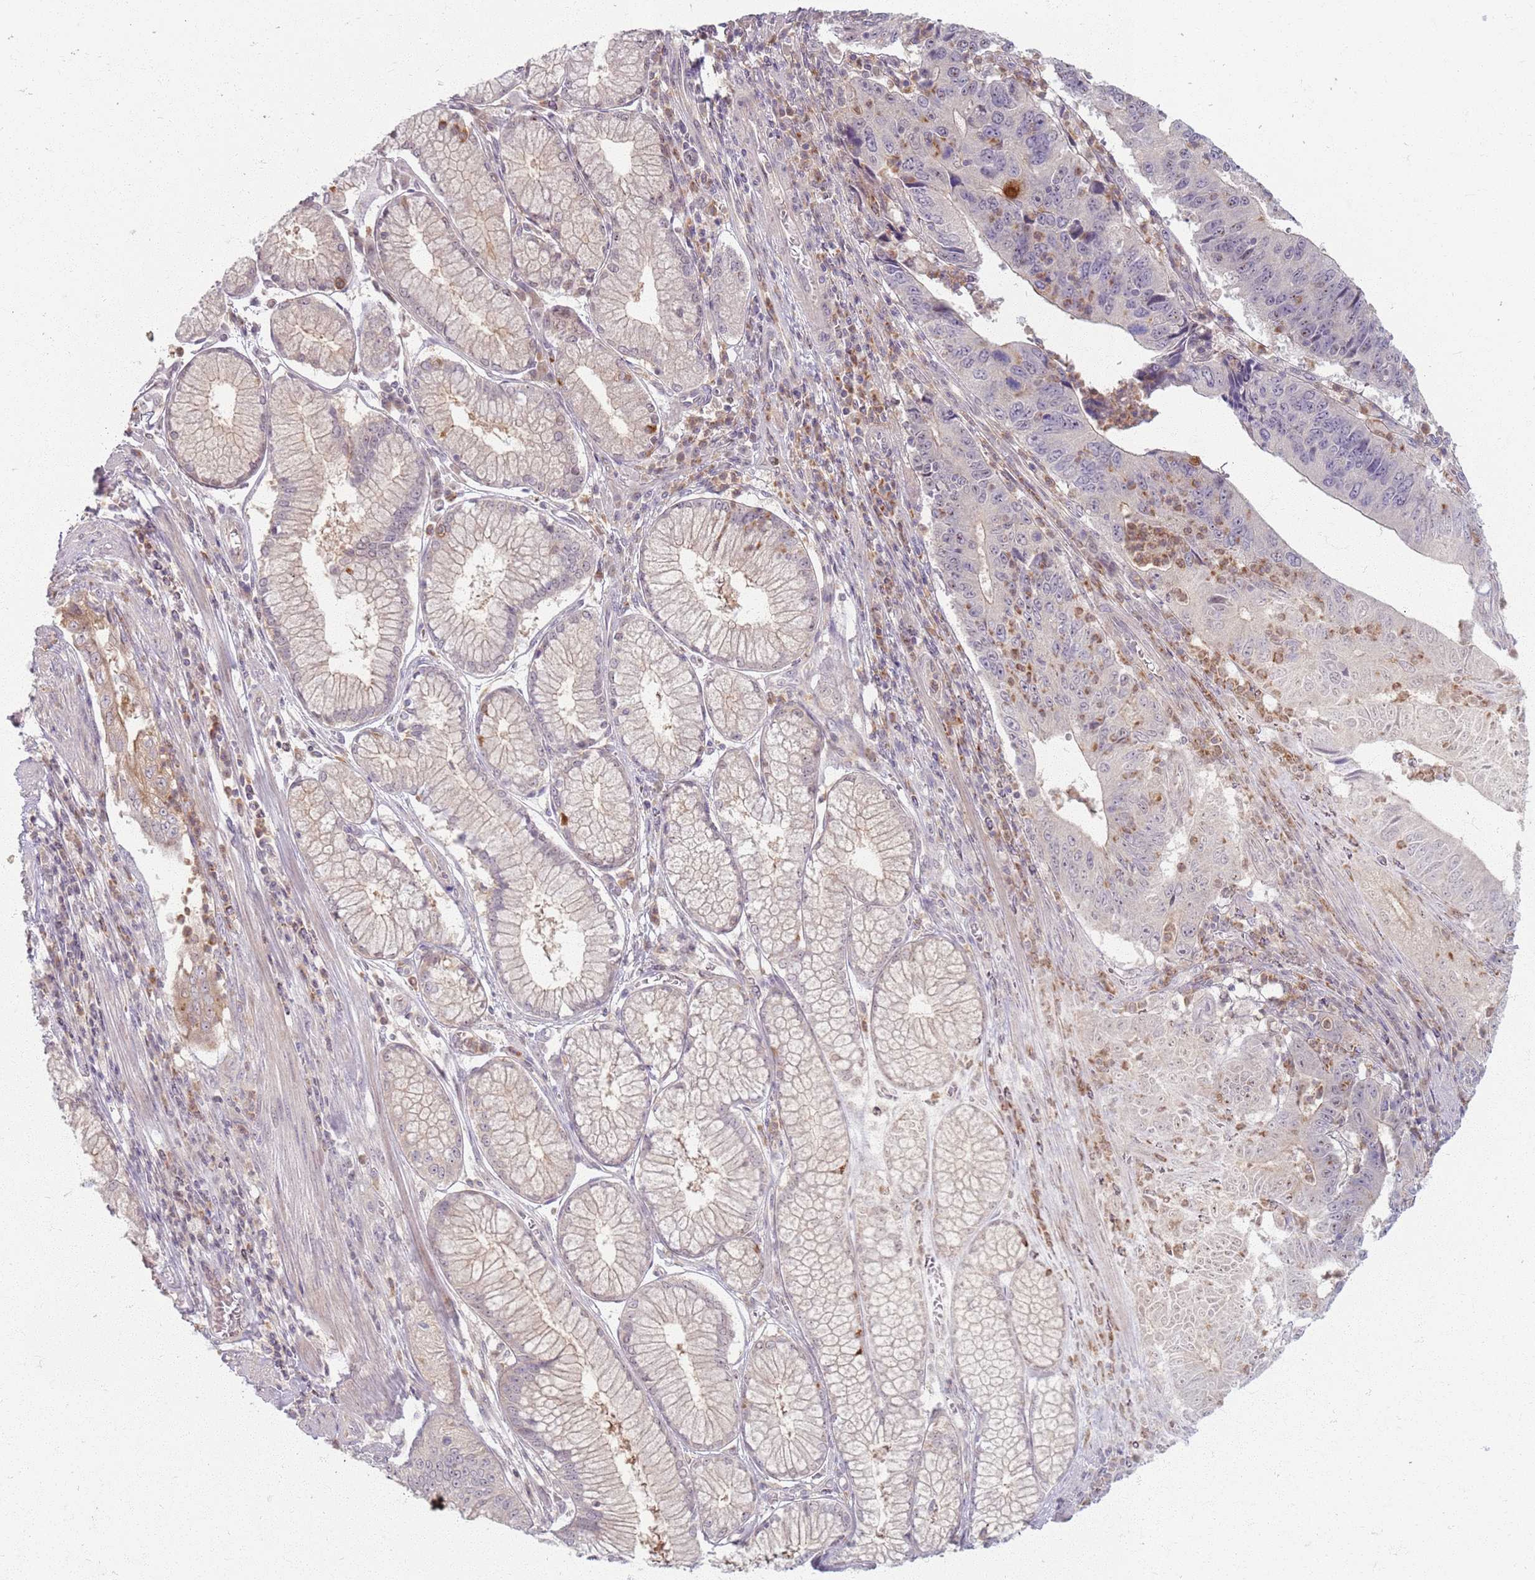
{"staining": {"intensity": "negative", "quantity": "none", "location": "none"}, "tissue": "stomach cancer", "cell_type": "Tumor cells", "image_type": "cancer", "snomed": [{"axis": "morphology", "description": "Adenocarcinoma, NOS"}, {"axis": "topography", "description": "Stomach"}], "caption": "There is no significant staining in tumor cells of adenocarcinoma (stomach).", "gene": "ZDHHC2", "patient": {"sex": "male", "age": 59}}